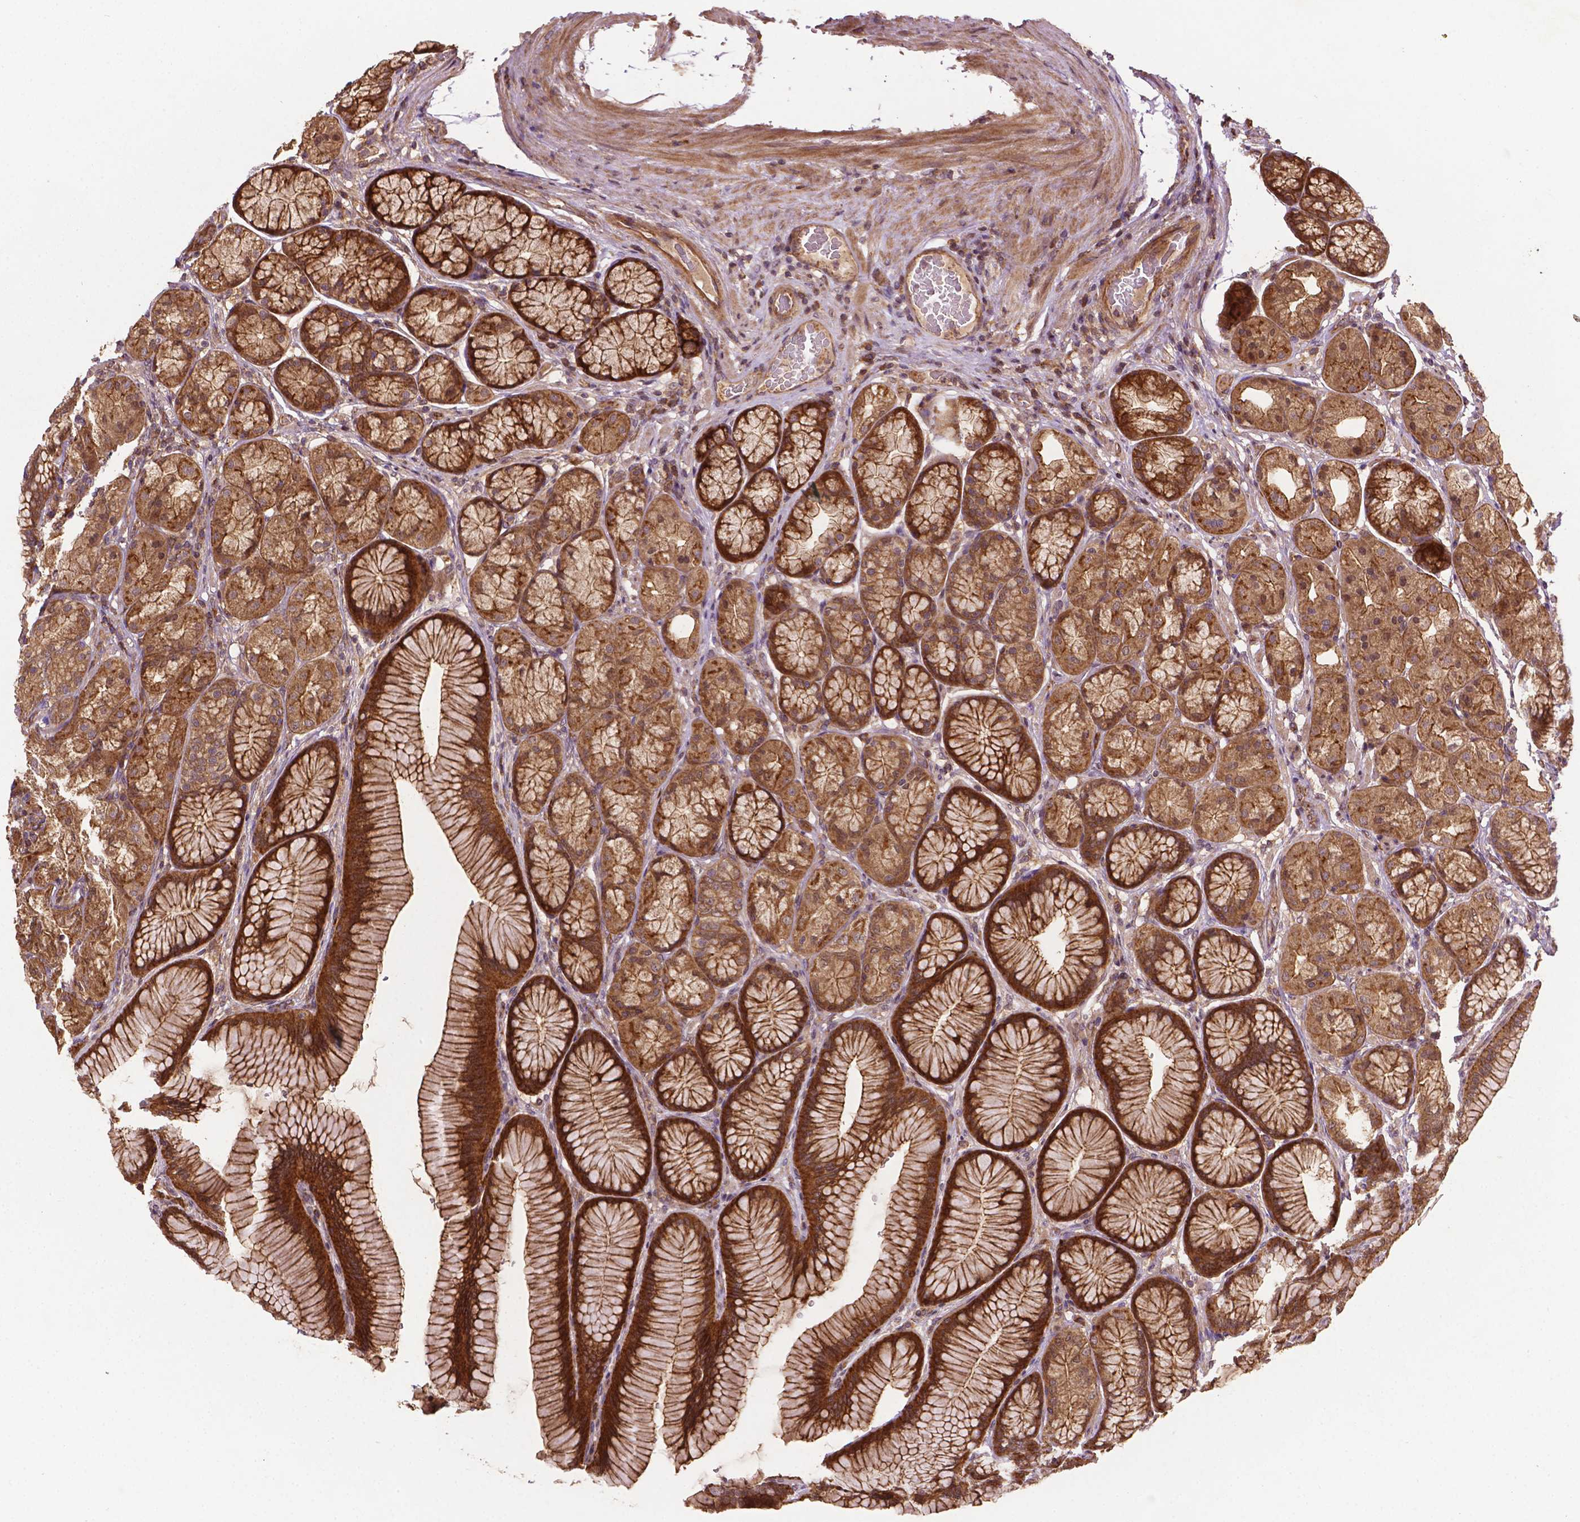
{"staining": {"intensity": "strong", "quantity": ">75%", "location": "cytoplasmic/membranous,nuclear"}, "tissue": "stomach", "cell_type": "Glandular cells", "image_type": "normal", "snomed": [{"axis": "morphology", "description": "Normal tissue, NOS"}, {"axis": "morphology", "description": "Adenocarcinoma, NOS"}, {"axis": "morphology", "description": "Adenocarcinoma, High grade"}, {"axis": "topography", "description": "Stomach, upper"}, {"axis": "topography", "description": "Stomach"}], "caption": "Protein expression analysis of benign human stomach reveals strong cytoplasmic/membranous,nuclear staining in approximately >75% of glandular cells.", "gene": "ZMYND19", "patient": {"sex": "female", "age": 65}}